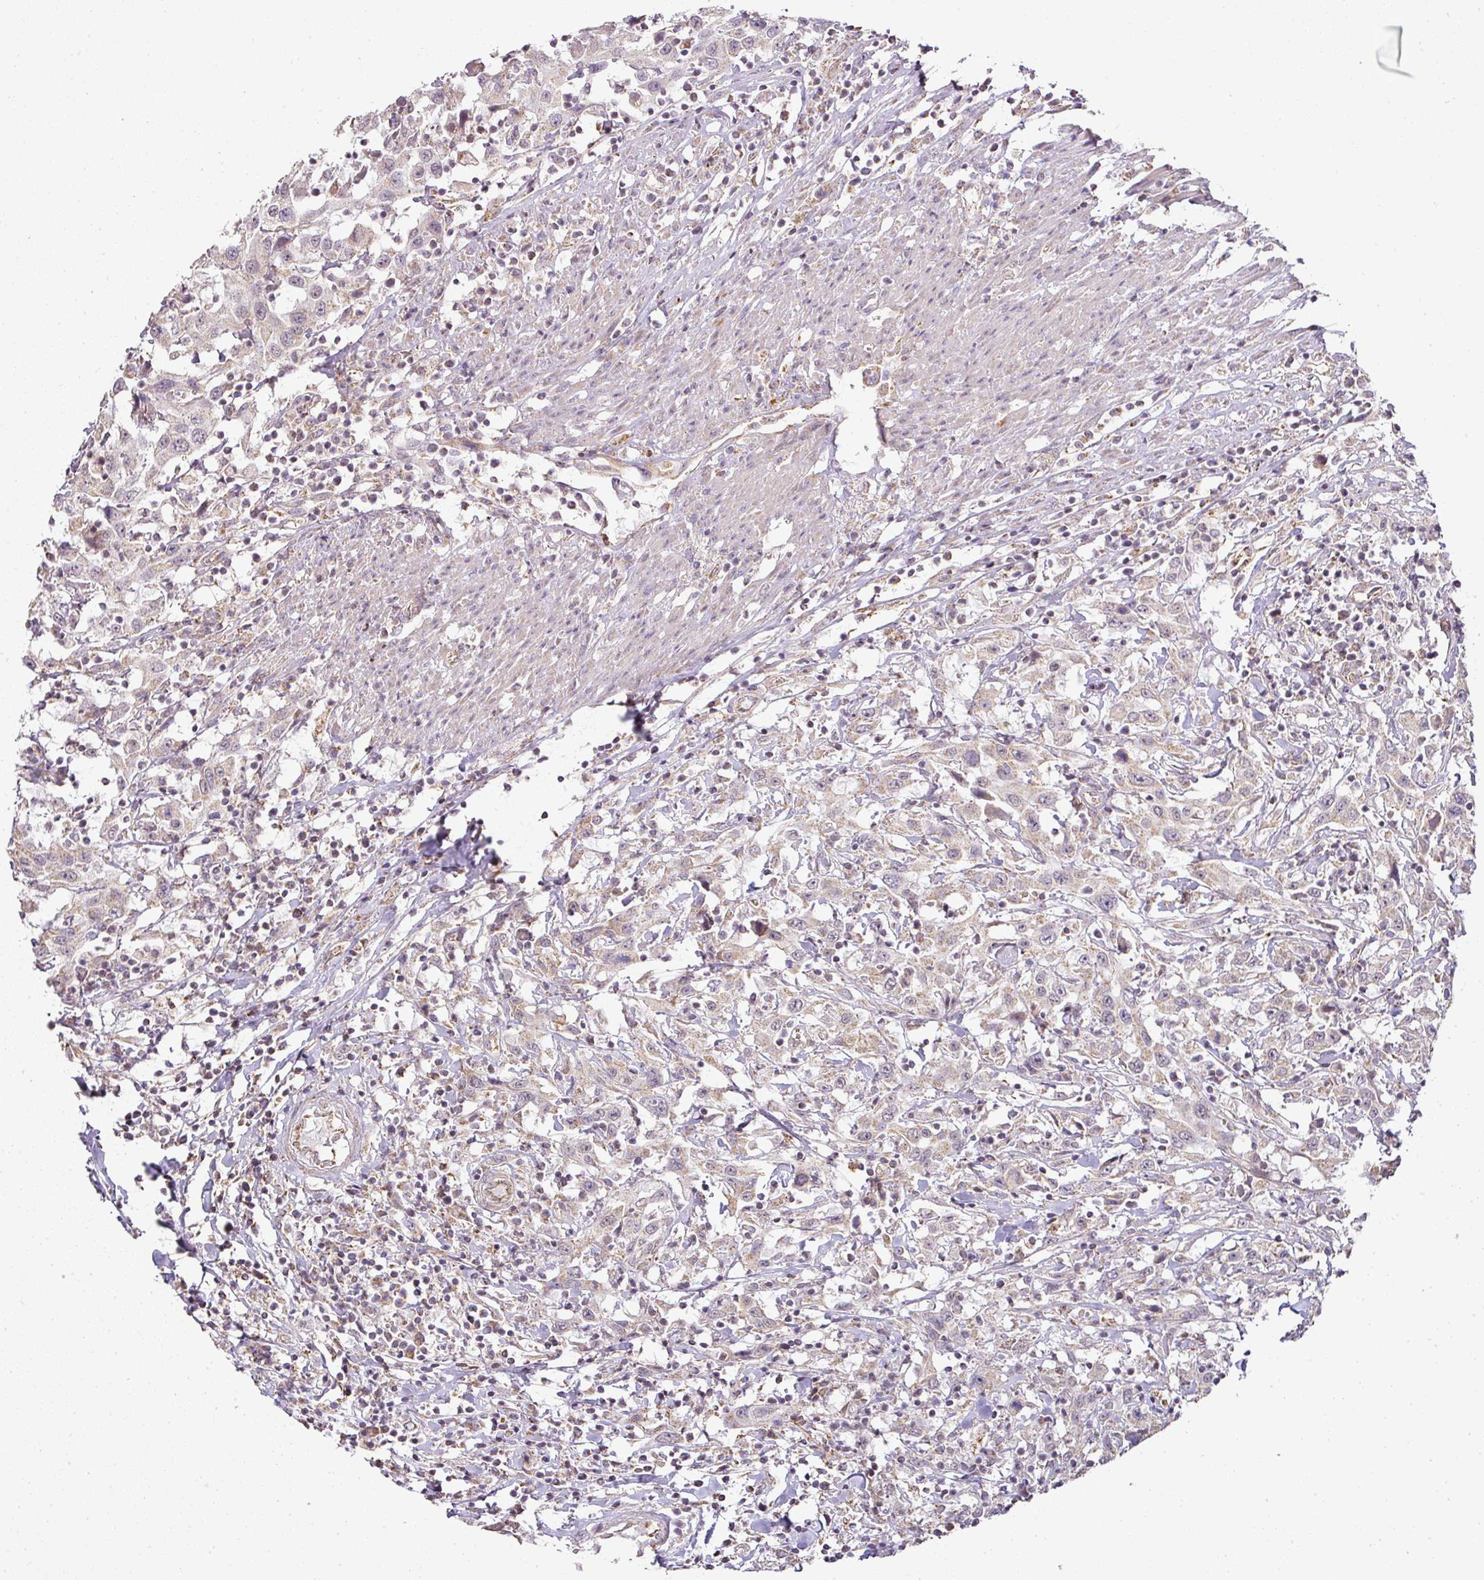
{"staining": {"intensity": "weak", "quantity": ">75%", "location": "cytoplasmic/membranous"}, "tissue": "urothelial cancer", "cell_type": "Tumor cells", "image_type": "cancer", "snomed": [{"axis": "morphology", "description": "Urothelial carcinoma, High grade"}, {"axis": "topography", "description": "Urinary bladder"}], "caption": "Immunohistochemistry (DAB (3,3'-diaminobenzidine)) staining of human high-grade urothelial carcinoma reveals weak cytoplasmic/membranous protein staining in approximately >75% of tumor cells. (Stains: DAB (3,3'-diaminobenzidine) in brown, nuclei in blue, Microscopy: brightfield microscopy at high magnification).", "gene": "MYOM2", "patient": {"sex": "male", "age": 61}}